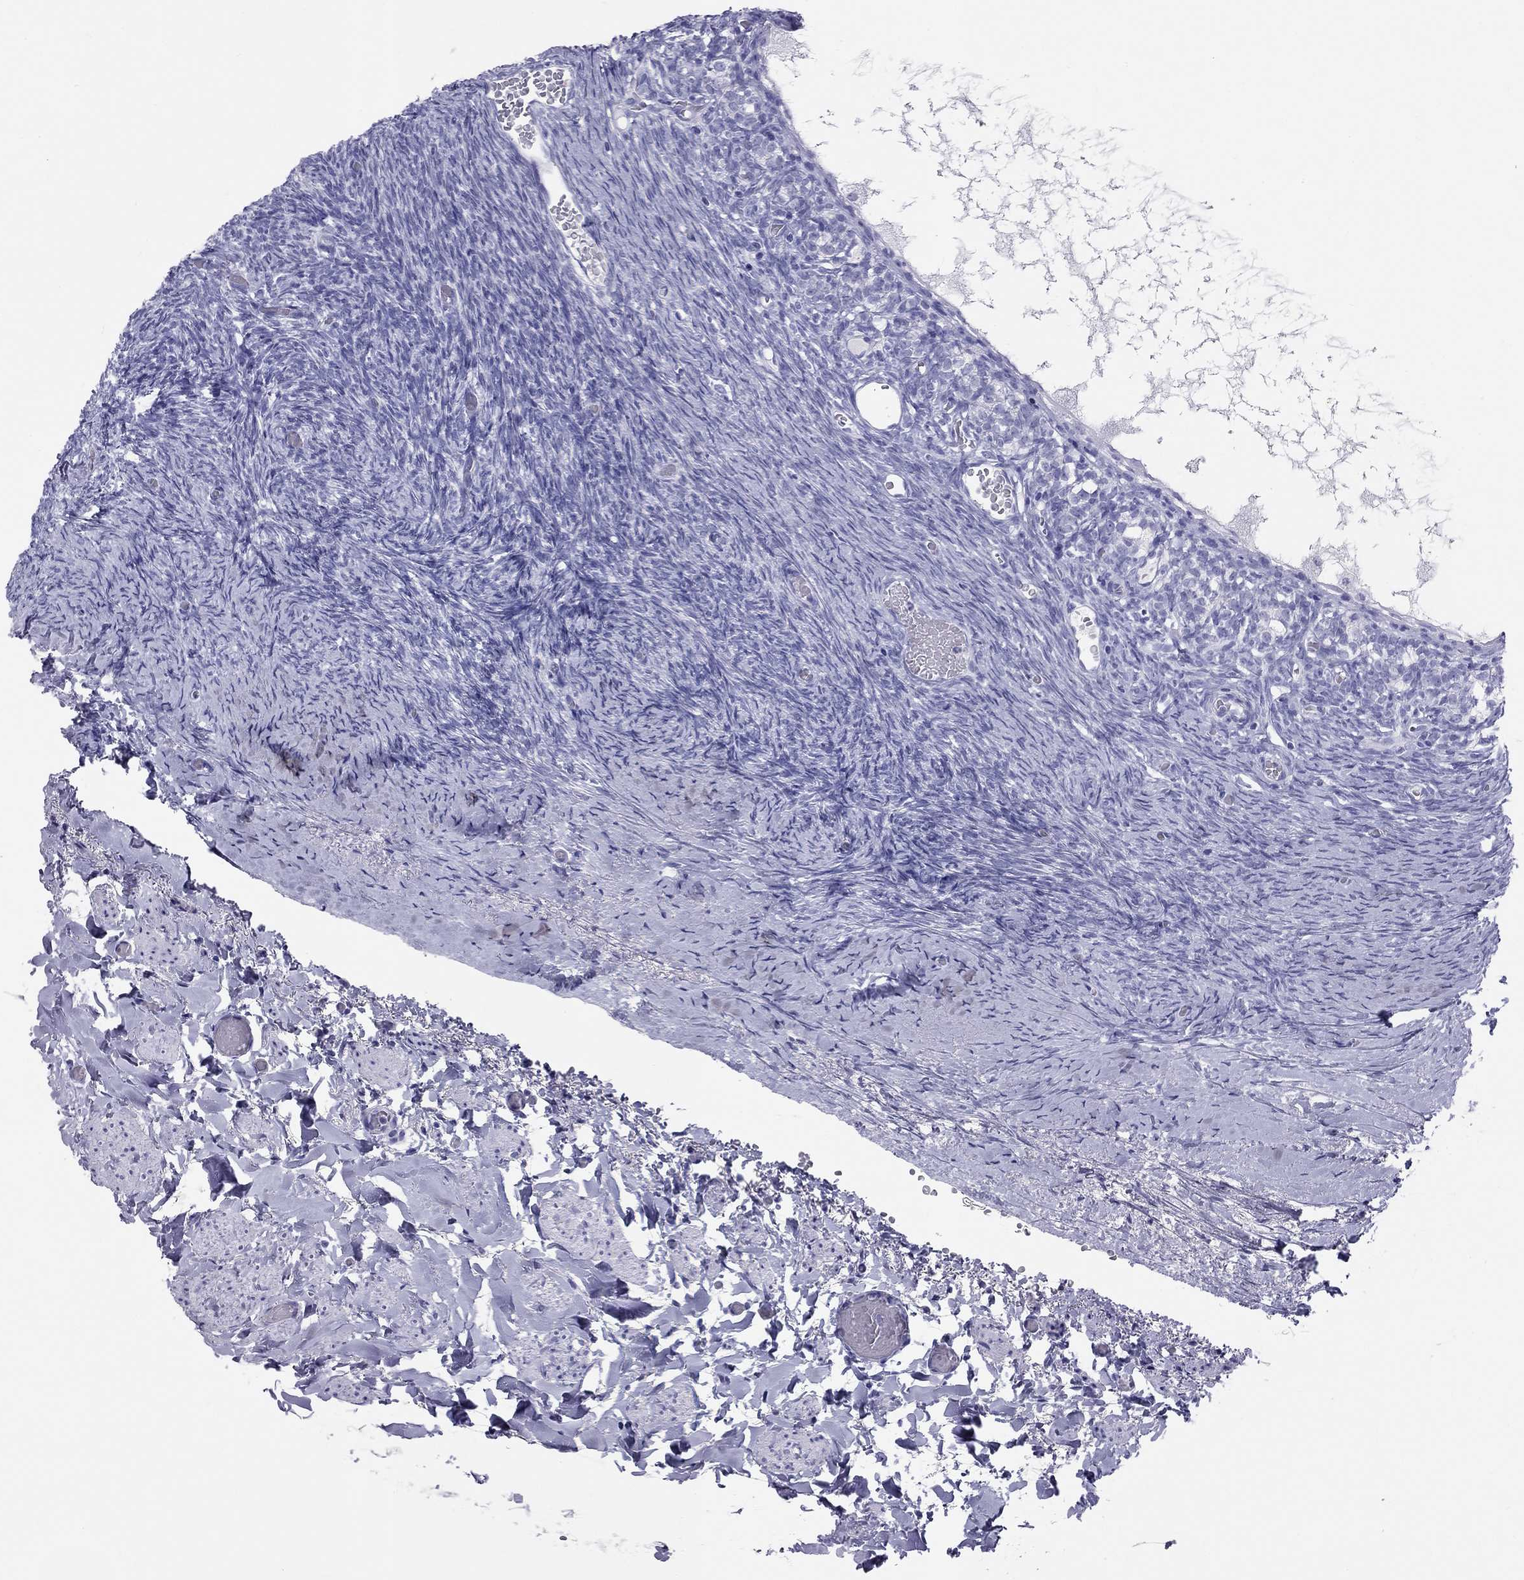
{"staining": {"intensity": "negative", "quantity": "none", "location": "none"}, "tissue": "ovary", "cell_type": "Follicle cells", "image_type": "normal", "snomed": [{"axis": "morphology", "description": "Normal tissue, NOS"}, {"axis": "topography", "description": "Ovary"}], "caption": "Follicle cells show no significant protein positivity in benign ovary.", "gene": "TRPM3", "patient": {"sex": "female", "age": 39}}